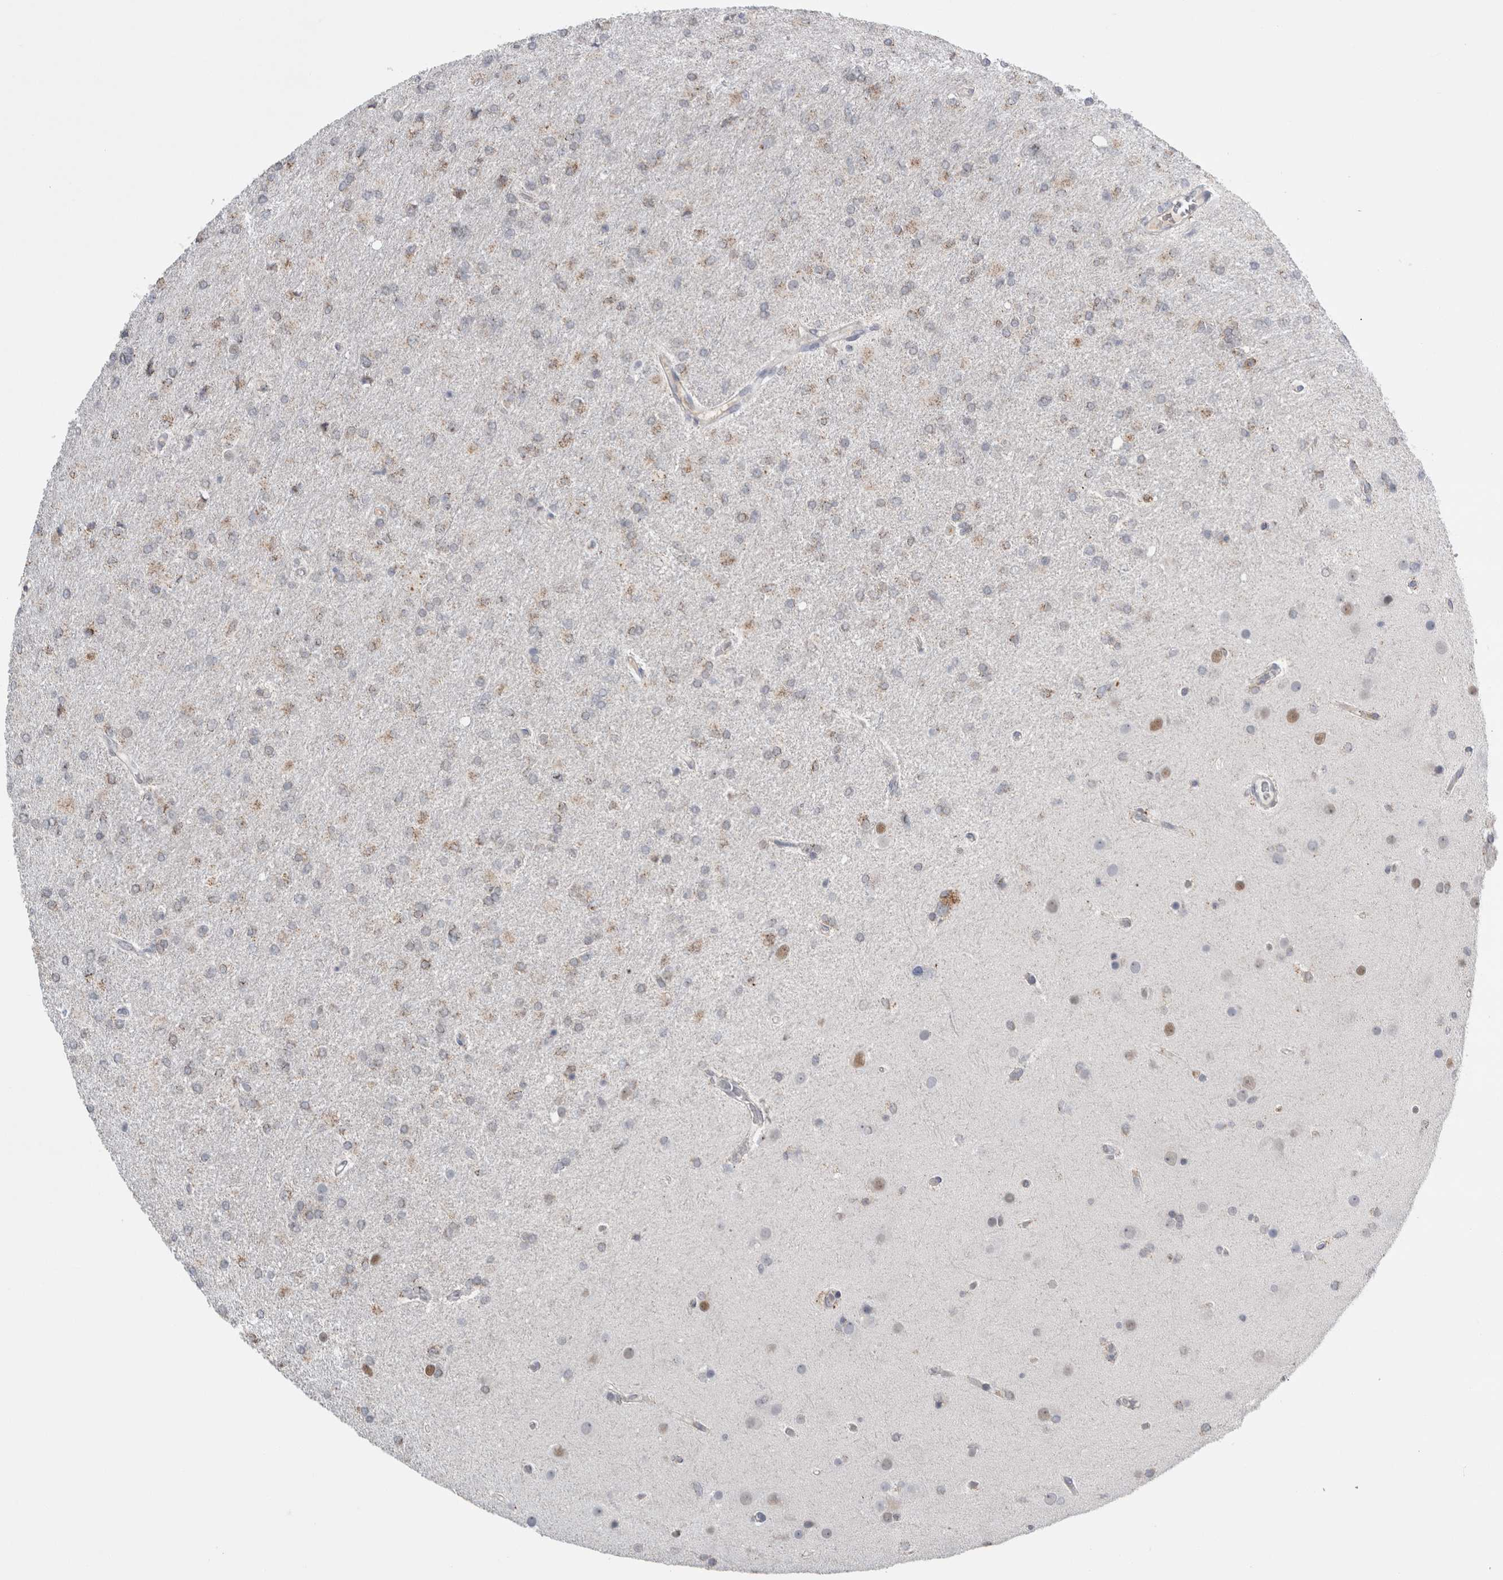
{"staining": {"intensity": "weak", "quantity": ">75%", "location": "cytoplasmic/membranous"}, "tissue": "glioma", "cell_type": "Tumor cells", "image_type": "cancer", "snomed": [{"axis": "morphology", "description": "Glioma, malignant, High grade"}, {"axis": "topography", "description": "Cerebral cortex"}], "caption": "A high-resolution micrograph shows immunohistochemistry staining of malignant high-grade glioma, which exhibits weak cytoplasmic/membranous expression in about >75% of tumor cells. (DAB IHC with brightfield microscopy, high magnification).", "gene": "PLIN1", "patient": {"sex": "female", "age": 36}}